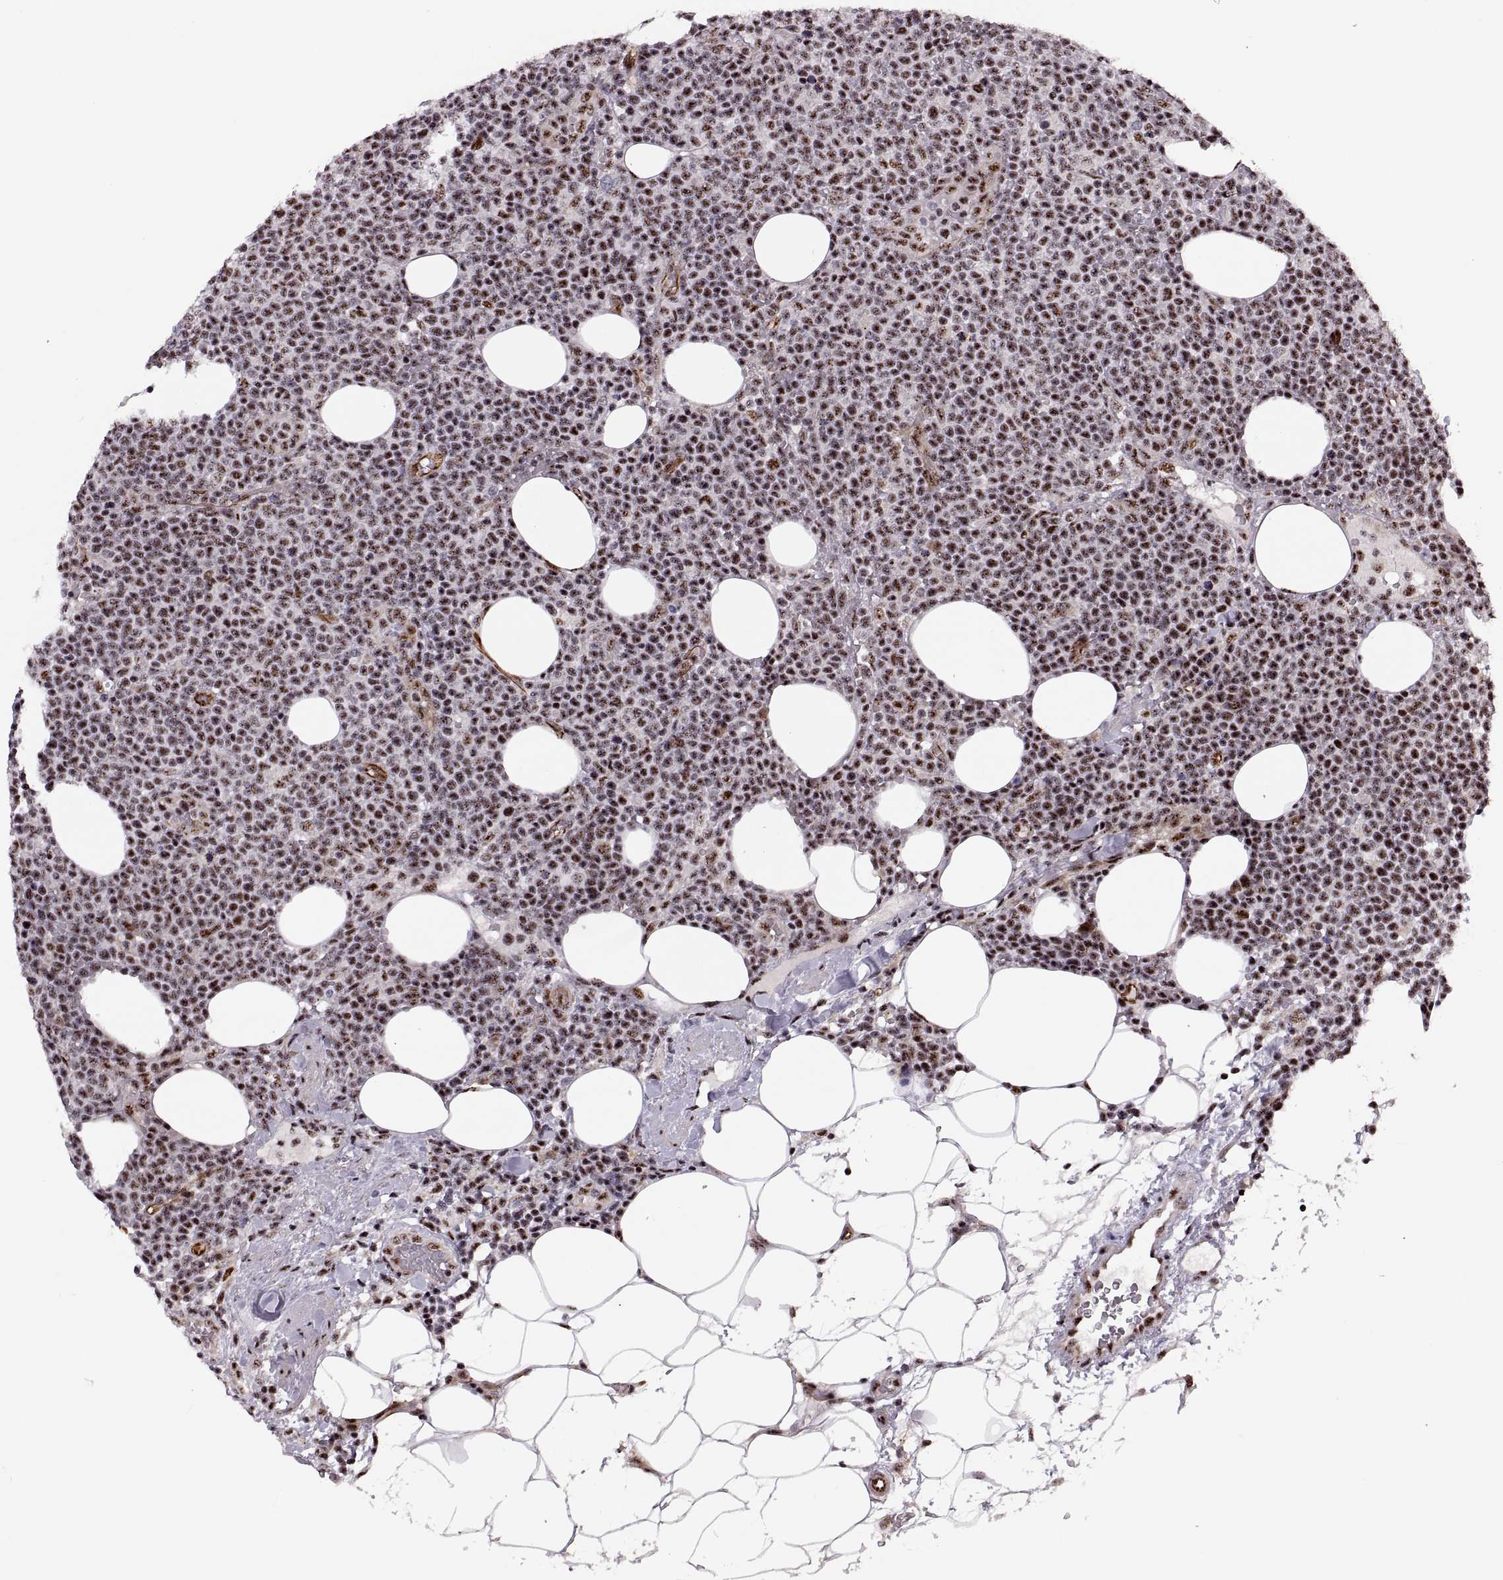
{"staining": {"intensity": "moderate", "quantity": ">75%", "location": "nuclear"}, "tissue": "lymphoma", "cell_type": "Tumor cells", "image_type": "cancer", "snomed": [{"axis": "morphology", "description": "Malignant lymphoma, non-Hodgkin's type, High grade"}, {"axis": "topography", "description": "Lymph node"}], "caption": "Immunohistochemistry (DAB (3,3'-diaminobenzidine)) staining of human lymphoma displays moderate nuclear protein expression in approximately >75% of tumor cells. The staining was performed using DAB to visualize the protein expression in brown, while the nuclei were stained in blue with hematoxylin (Magnification: 20x).", "gene": "ZCCHC17", "patient": {"sex": "male", "age": 61}}